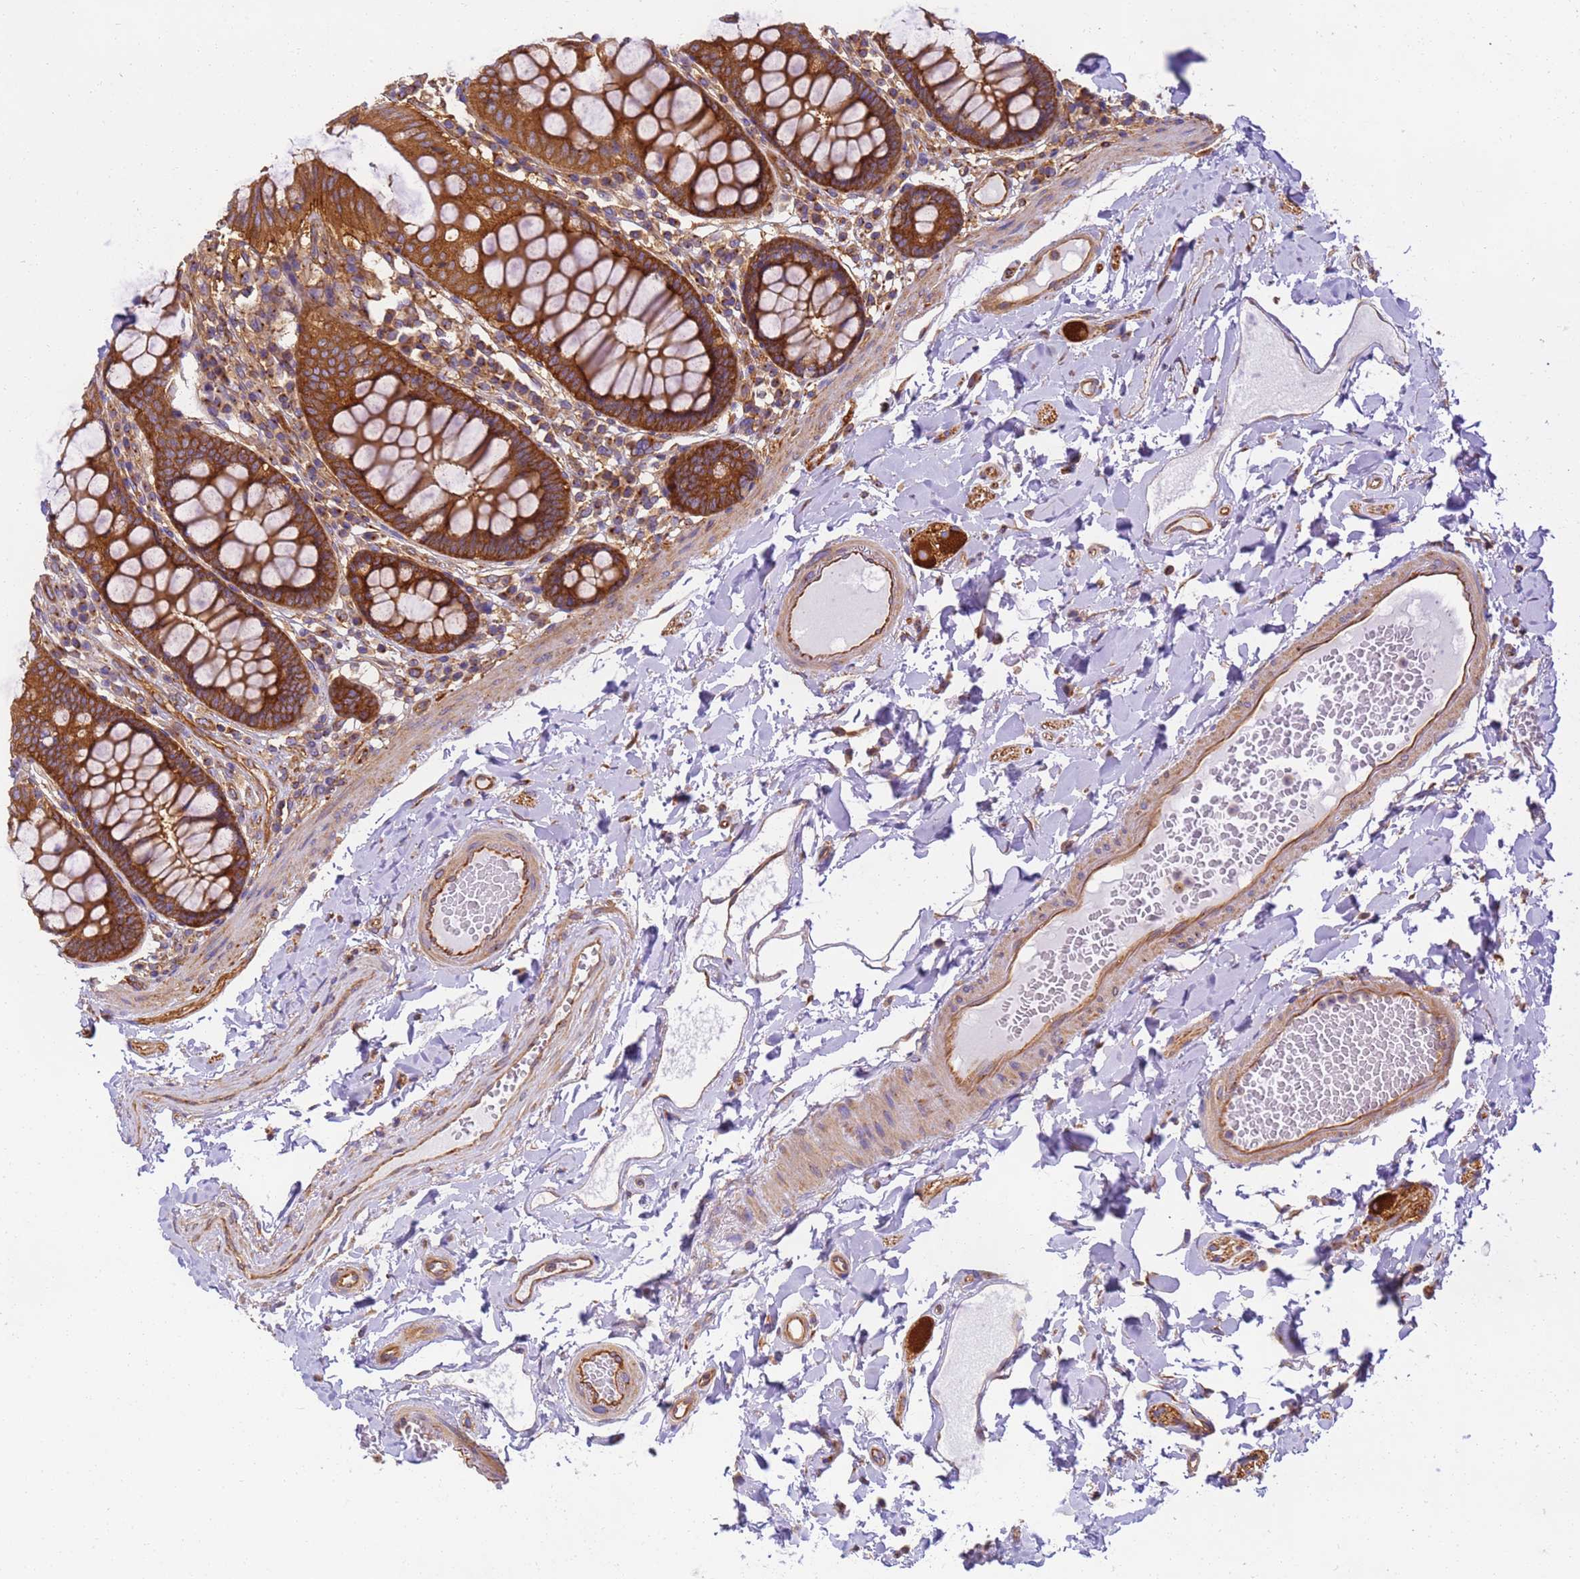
{"staining": {"intensity": "moderate", "quantity": ">75%", "location": "cytoplasmic/membranous"}, "tissue": "colon", "cell_type": "Endothelial cells", "image_type": "normal", "snomed": [{"axis": "morphology", "description": "Normal tissue, NOS"}, {"axis": "topography", "description": "Colon"}], "caption": "Protein staining exhibits moderate cytoplasmic/membranous staining in about >75% of endothelial cells in normal colon. Nuclei are stained in blue.", "gene": "DYNC1I2", "patient": {"sex": "male", "age": 84}}